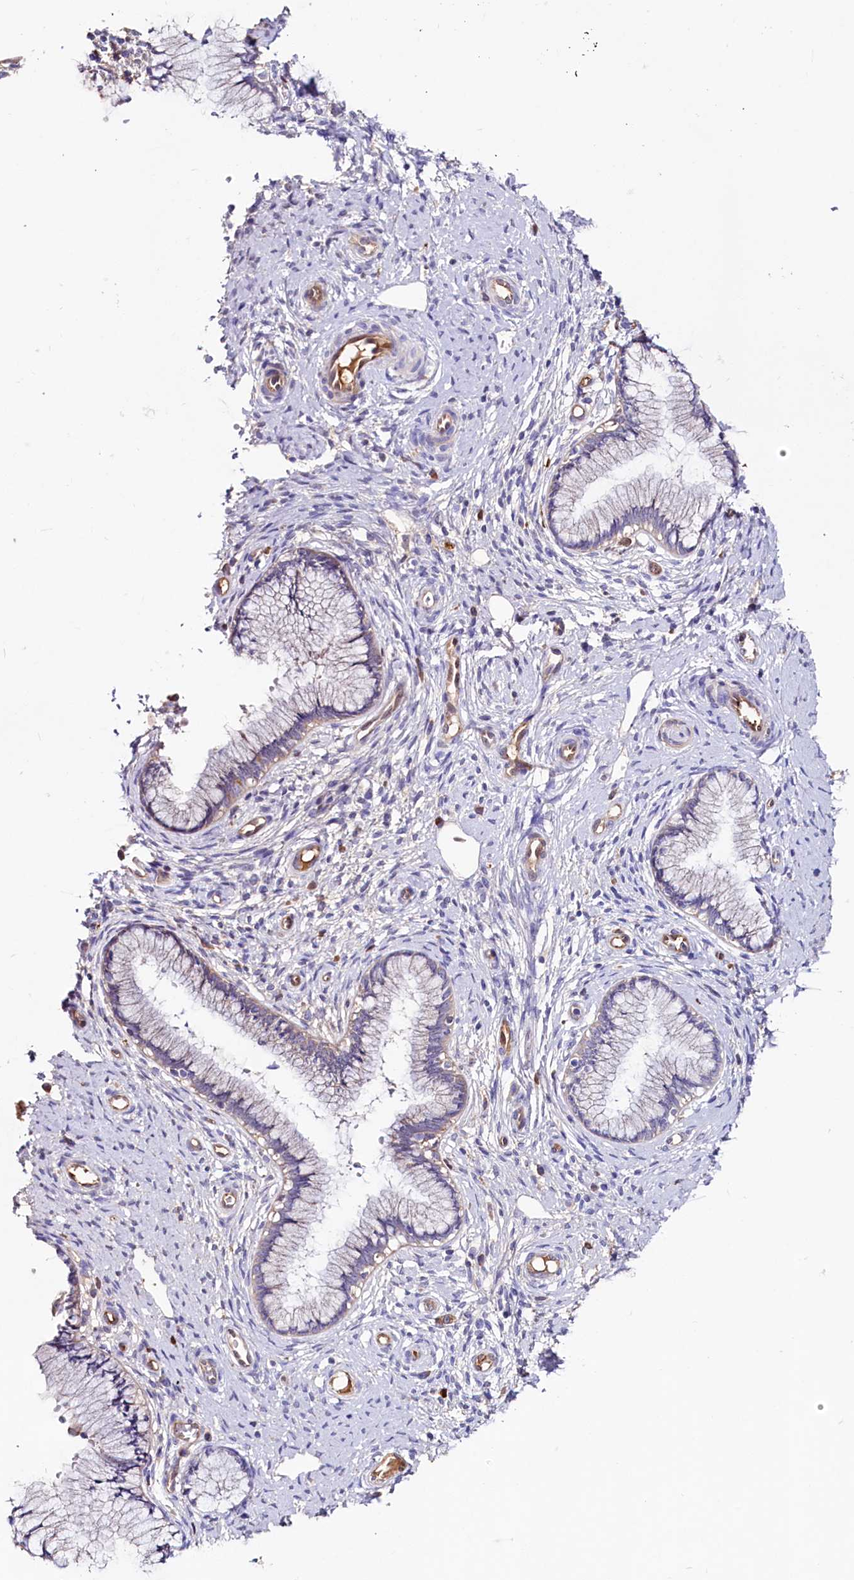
{"staining": {"intensity": "negative", "quantity": "none", "location": "none"}, "tissue": "cervical cancer", "cell_type": "Tumor cells", "image_type": "cancer", "snomed": [{"axis": "morphology", "description": "Adenocarcinoma, NOS"}, {"axis": "topography", "description": "Cervix"}], "caption": "IHC of human cervical cancer exhibits no expression in tumor cells.", "gene": "IL17RD", "patient": {"sex": "female", "age": 36}}